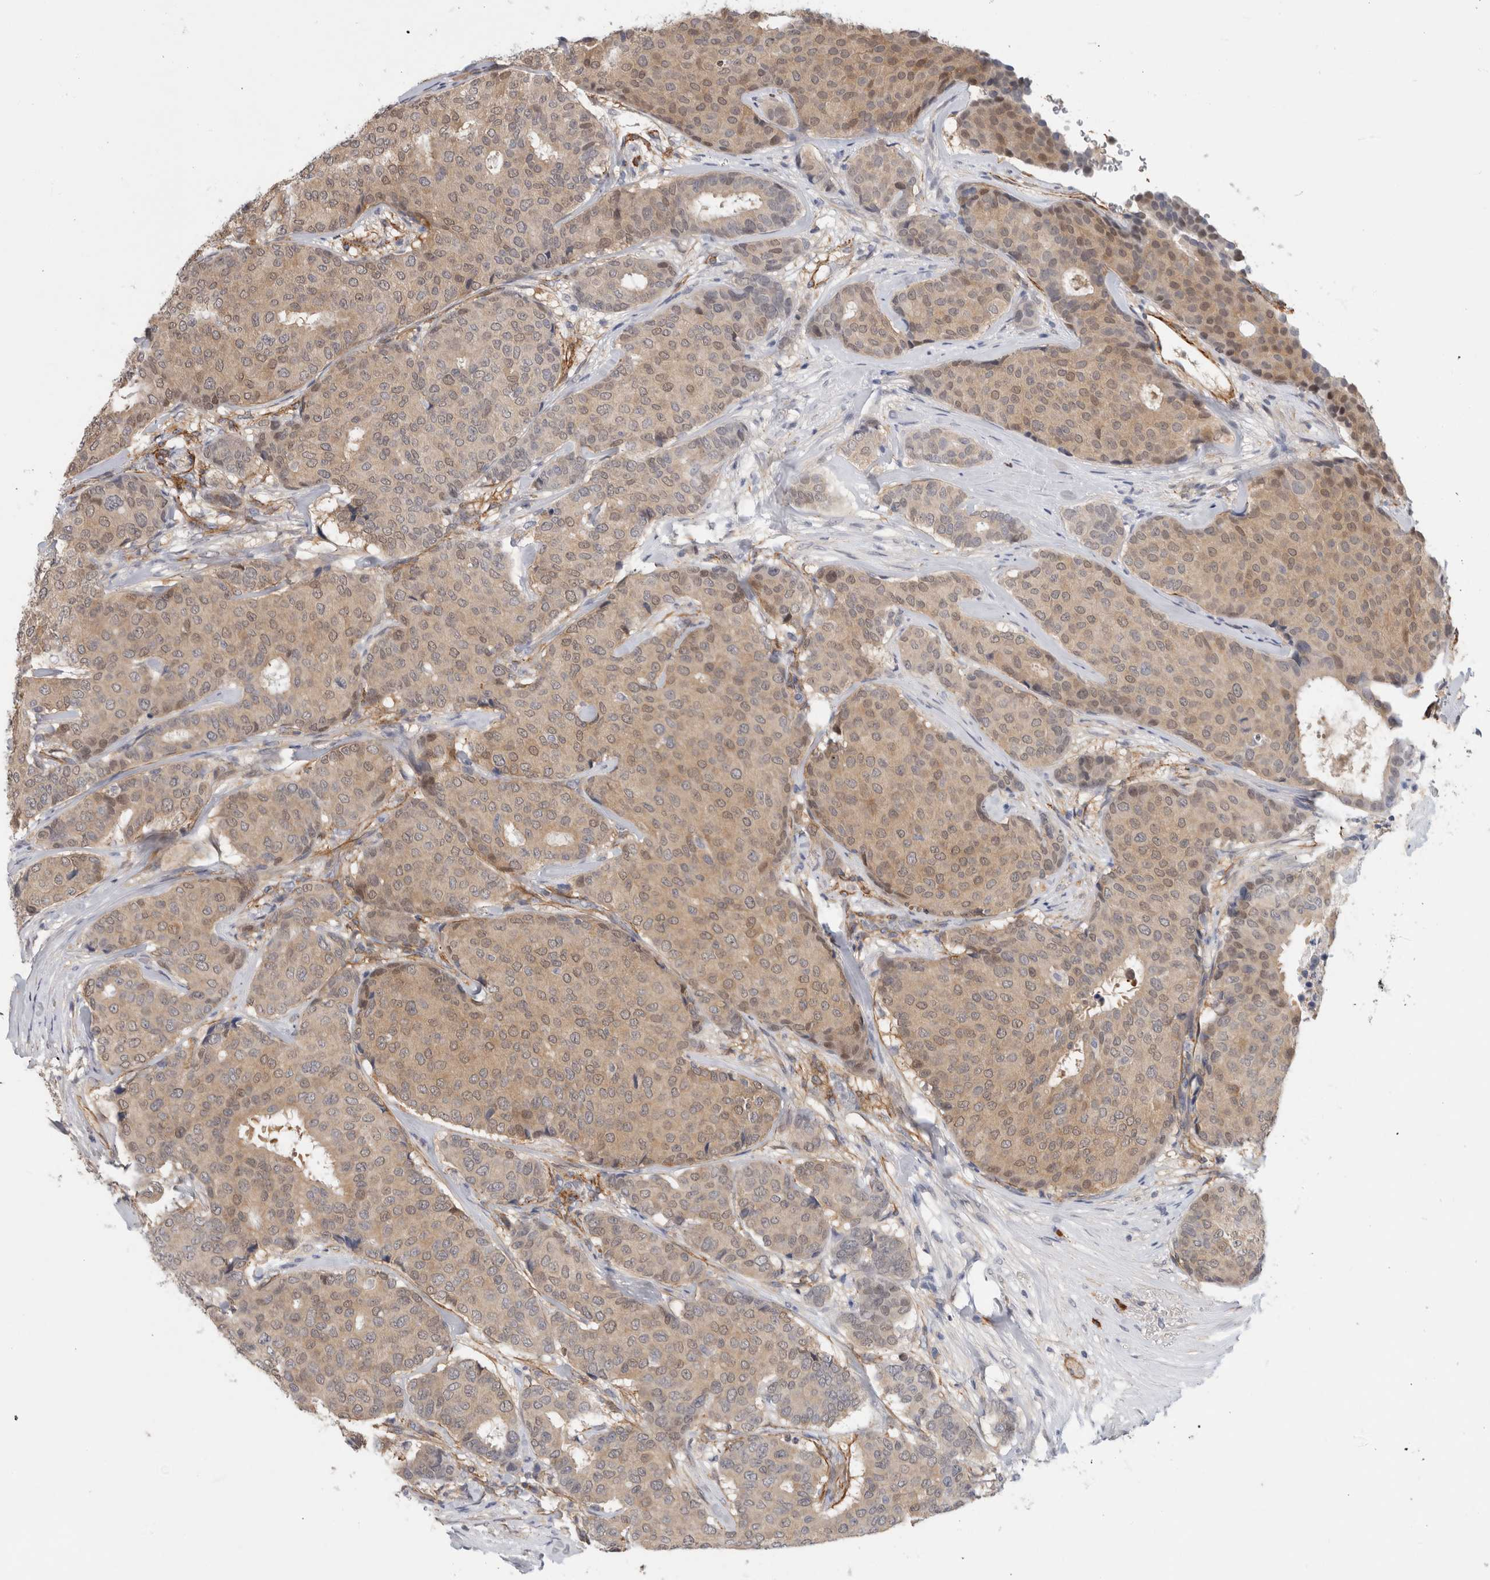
{"staining": {"intensity": "weak", "quantity": "25%-75%", "location": "cytoplasmic/membranous,nuclear"}, "tissue": "breast cancer", "cell_type": "Tumor cells", "image_type": "cancer", "snomed": [{"axis": "morphology", "description": "Duct carcinoma"}, {"axis": "topography", "description": "Breast"}], "caption": "Breast cancer (invasive ductal carcinoma) stained with a brown dye demonstrates weak cytoplasmic/membranous and nuclear positive expression in about 25%-75% of tumor cells.", "gene": "PGM1", "patient": {"sex": "female", "age": 75}}